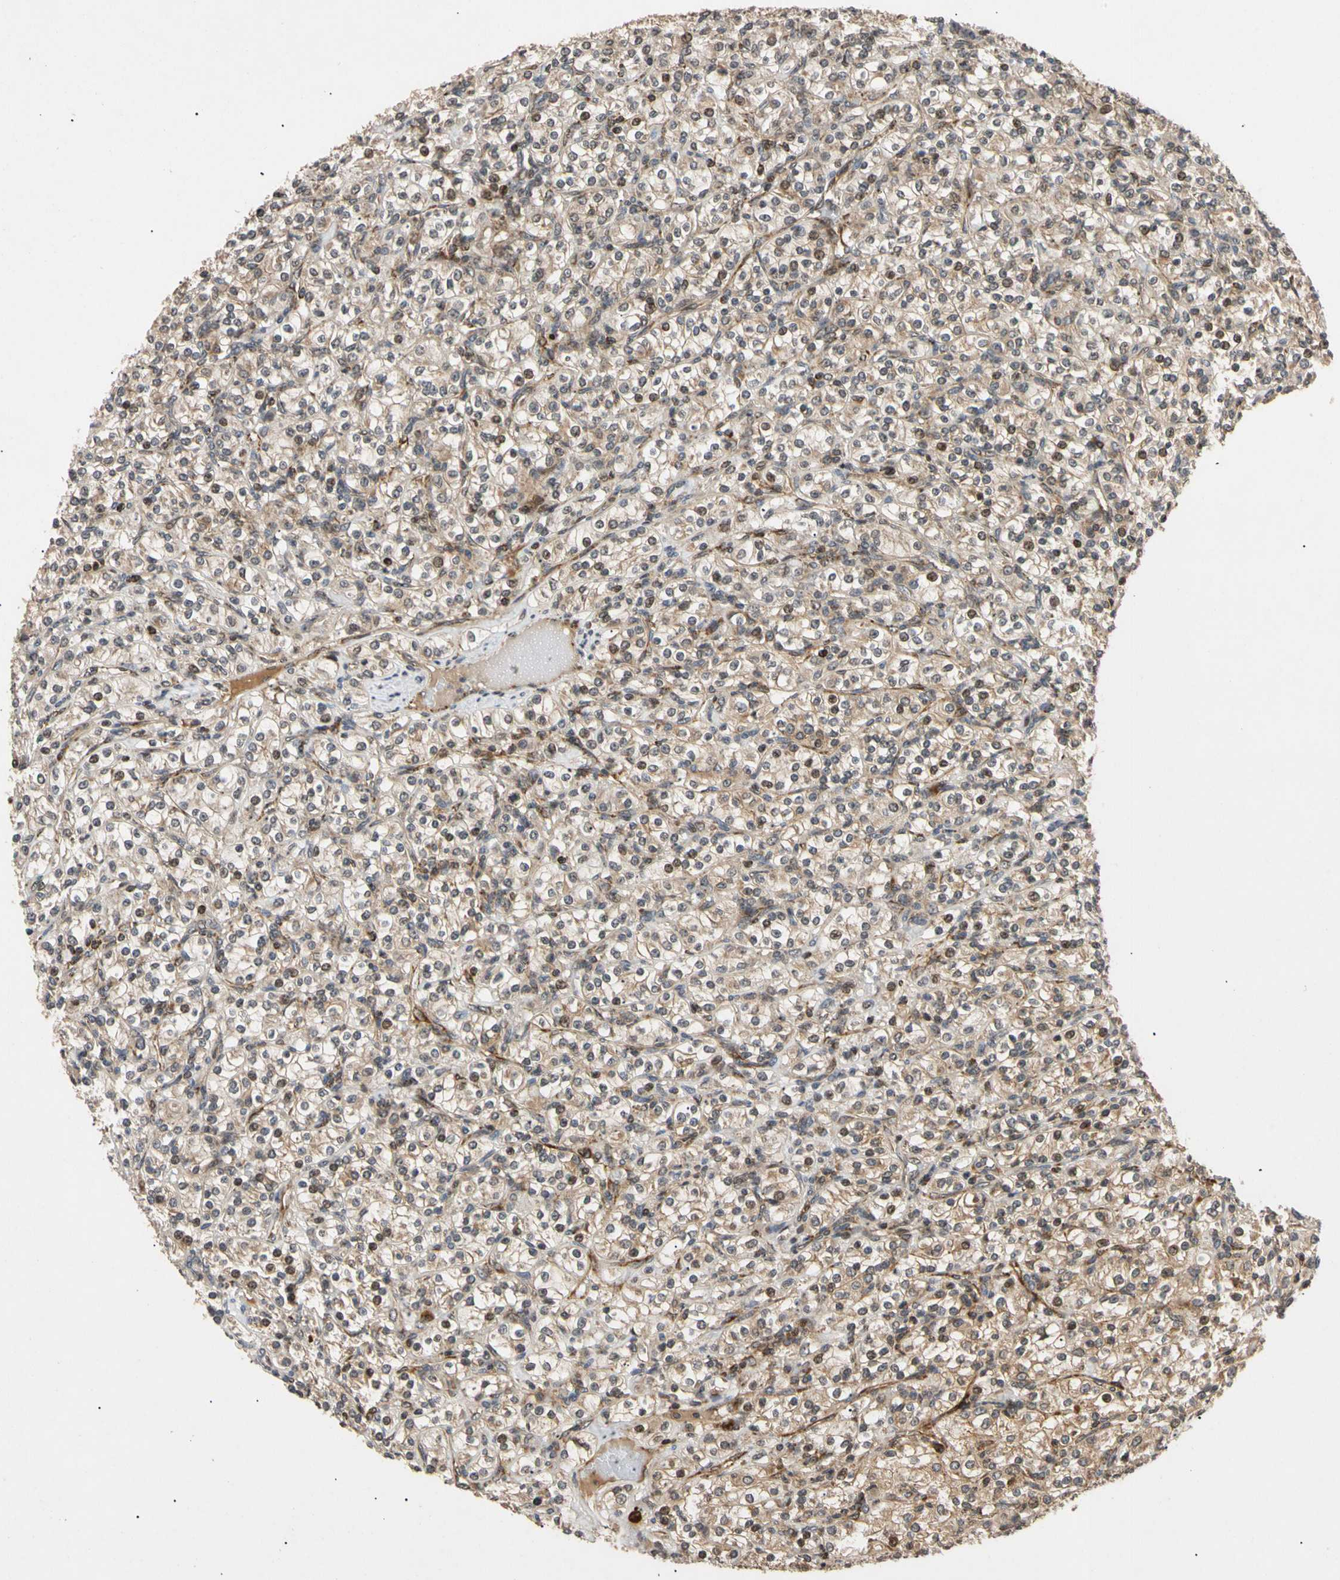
{"staining": {"intensity": "weak", "quantity": "25%-75%", "location": "cytoplasmic/membranous,nuclear"}, "tissue": "renal cancer", "cell_type": "Tumor cells", "image_type": "cancer", "snomed": [{"axis": "morphology", "description": "Adenocarcinoma, NOS"}, {"axis": "topography", "description": "Kidney"}], "caption": "This histopathology image reveals immunohistochemistry (IHC) staining of adenocarcinoma (renal), with low weak cytoplasmic/membranous and nuclear staining in about 25%-75% of tumor cells.", "gene": "MRPS22", "patient": {"sex": "male", "age": 77}}